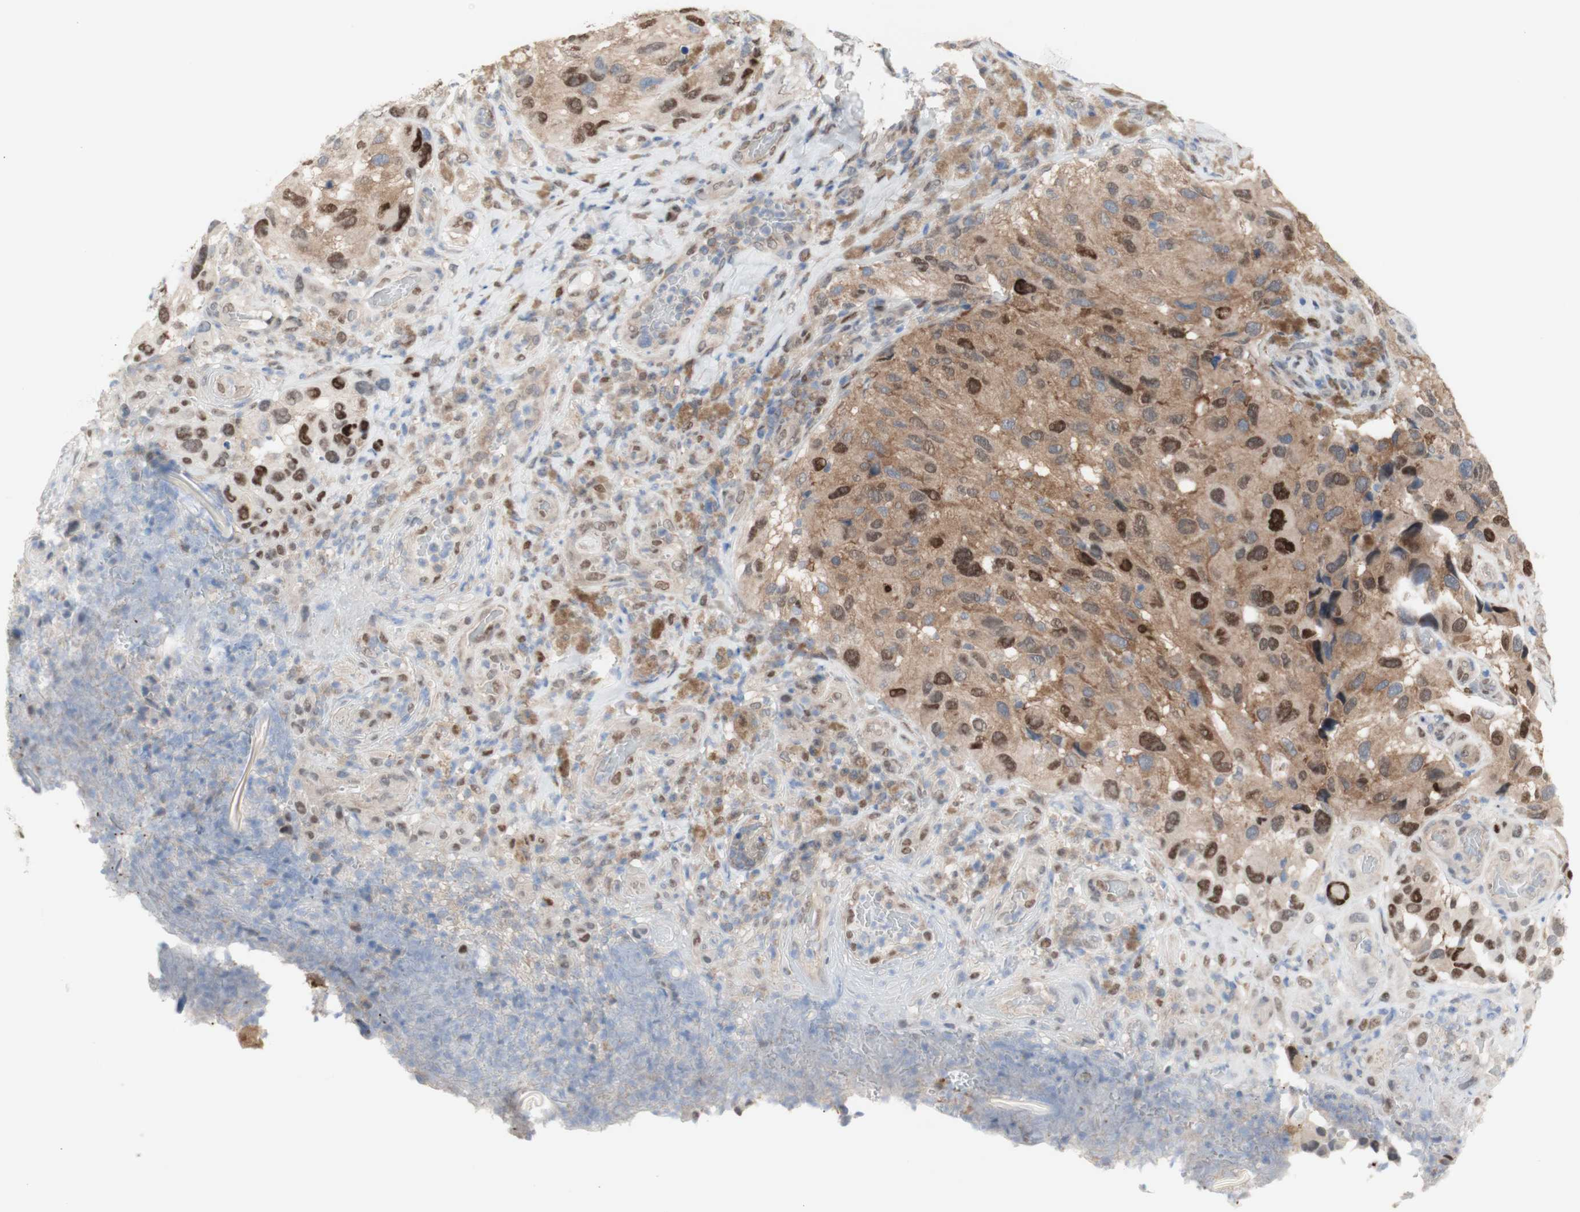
{"staining": {"intensity": "strong", "quantity": ">75%", "location": "cytoplasmic/membranous,nuclear"}, "tissue": "melanoma", "cell_type": "Tumor cells", "image_type": "cancer", "snomed": [{"axis": "morphology", "description": "Malignant melanoma, NOS"}, {"axis": "topography", "description": "Skin"}], "caption": "Protein analysis of malignant melanoma tissue exhibits strong cytoplasmic/membranous and nuclear positivity in approximately >75% of tumor cells.", "gene": "PRMT5", "patient": {"sex": "female", "age": 73}}